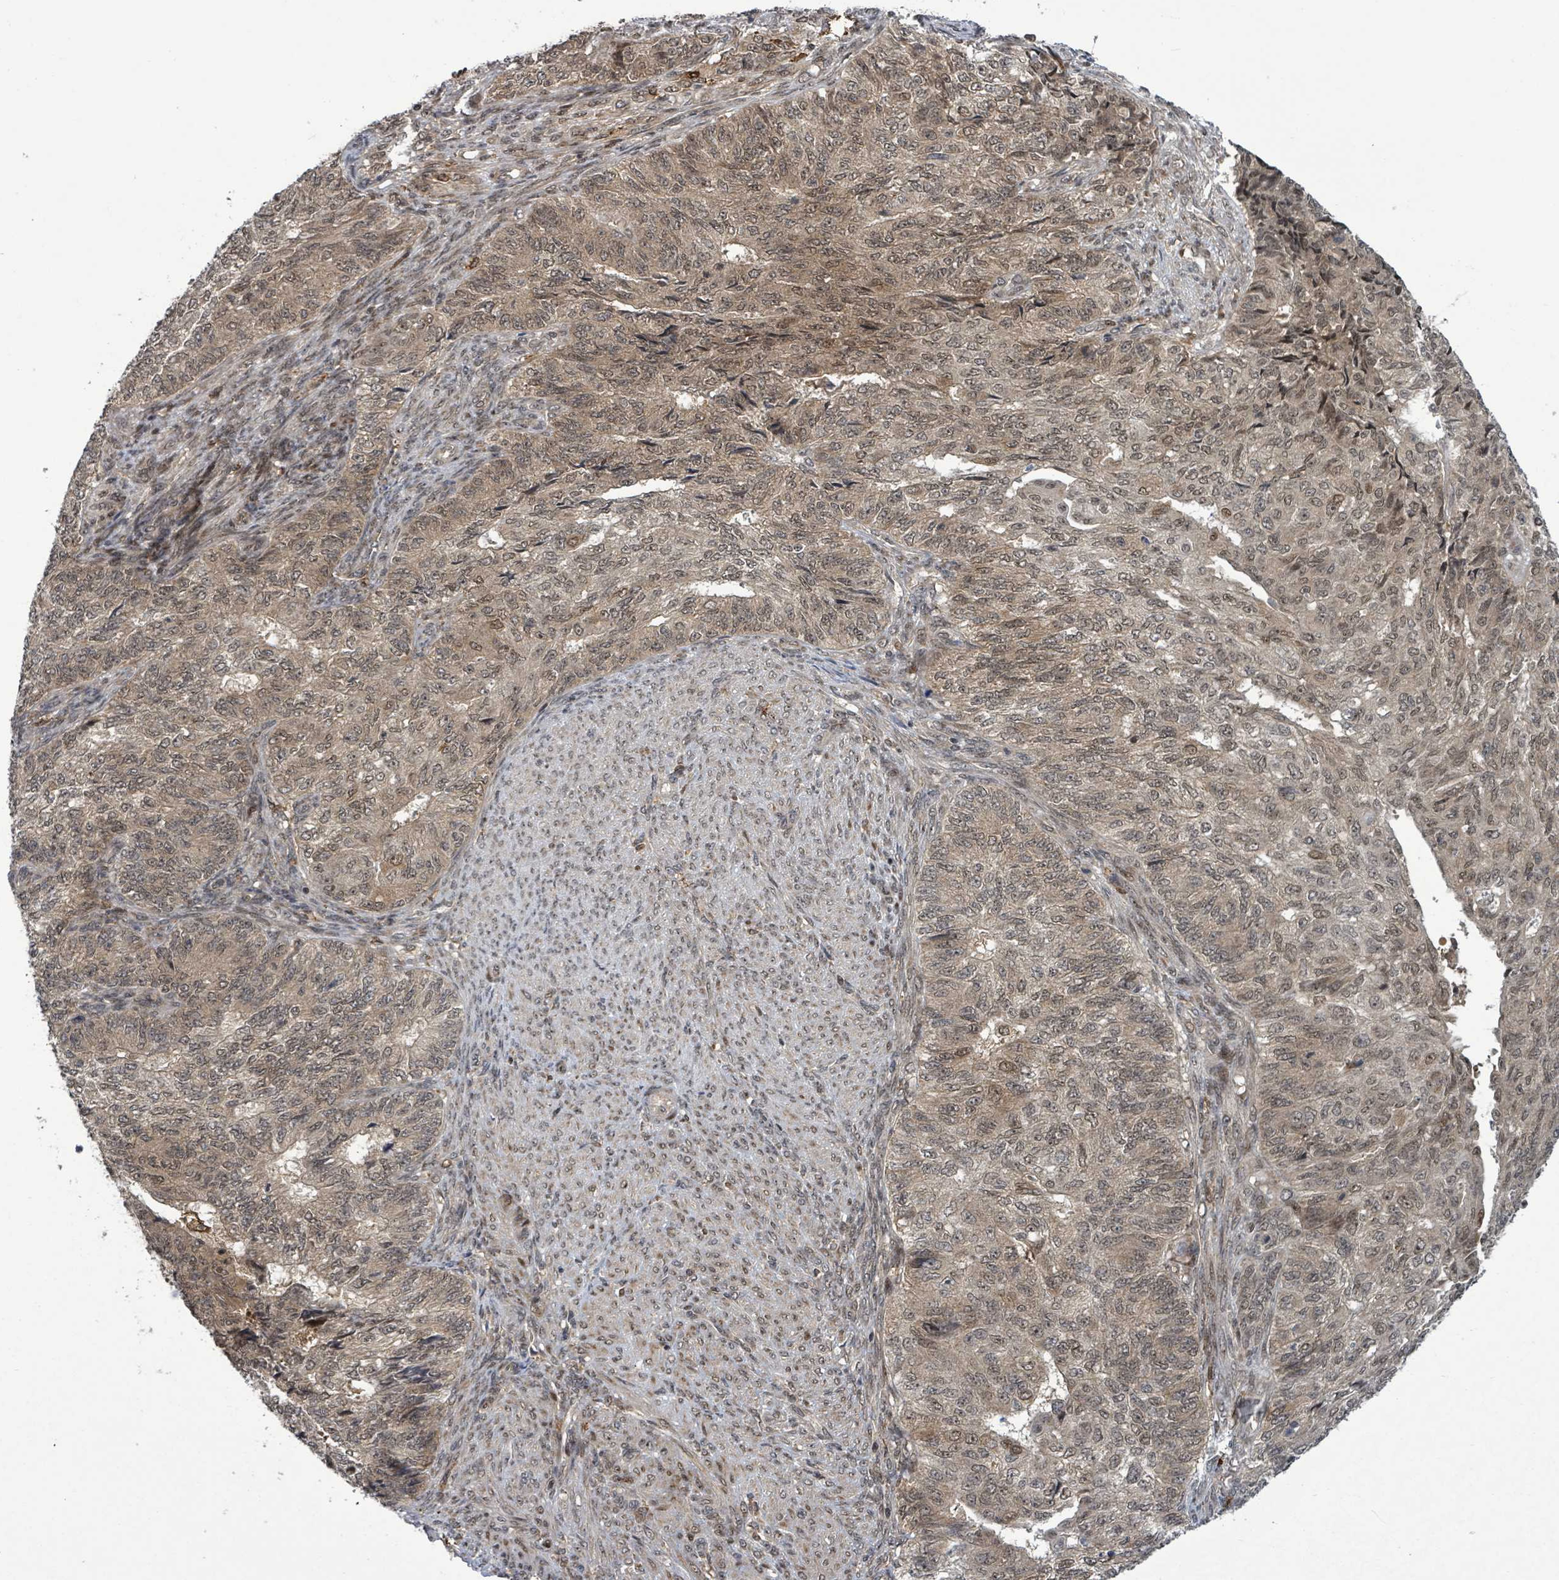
{"staining": {"intensity": "weak", "quantity": ">75%", "location": "cytoplasmic/membranous,nuclear"}, "tissue": "endometrial cancer", "cell_type": "Tumor cells", "image_type": "cancer", "snomed": [{"axis": "morphology", "description": "Adenocarcinoma, NOS"}, {"axis": "topography", "description": "Endometrium"}], "caption": "This is an image of immunohistochemistry staining of endometrial cancer, which shows weak expression in the cytoplasmic/membranous and nuclear of tumor cells.", "gene": "FBXO6", "patient": {"sex": "female", "age": 32}}